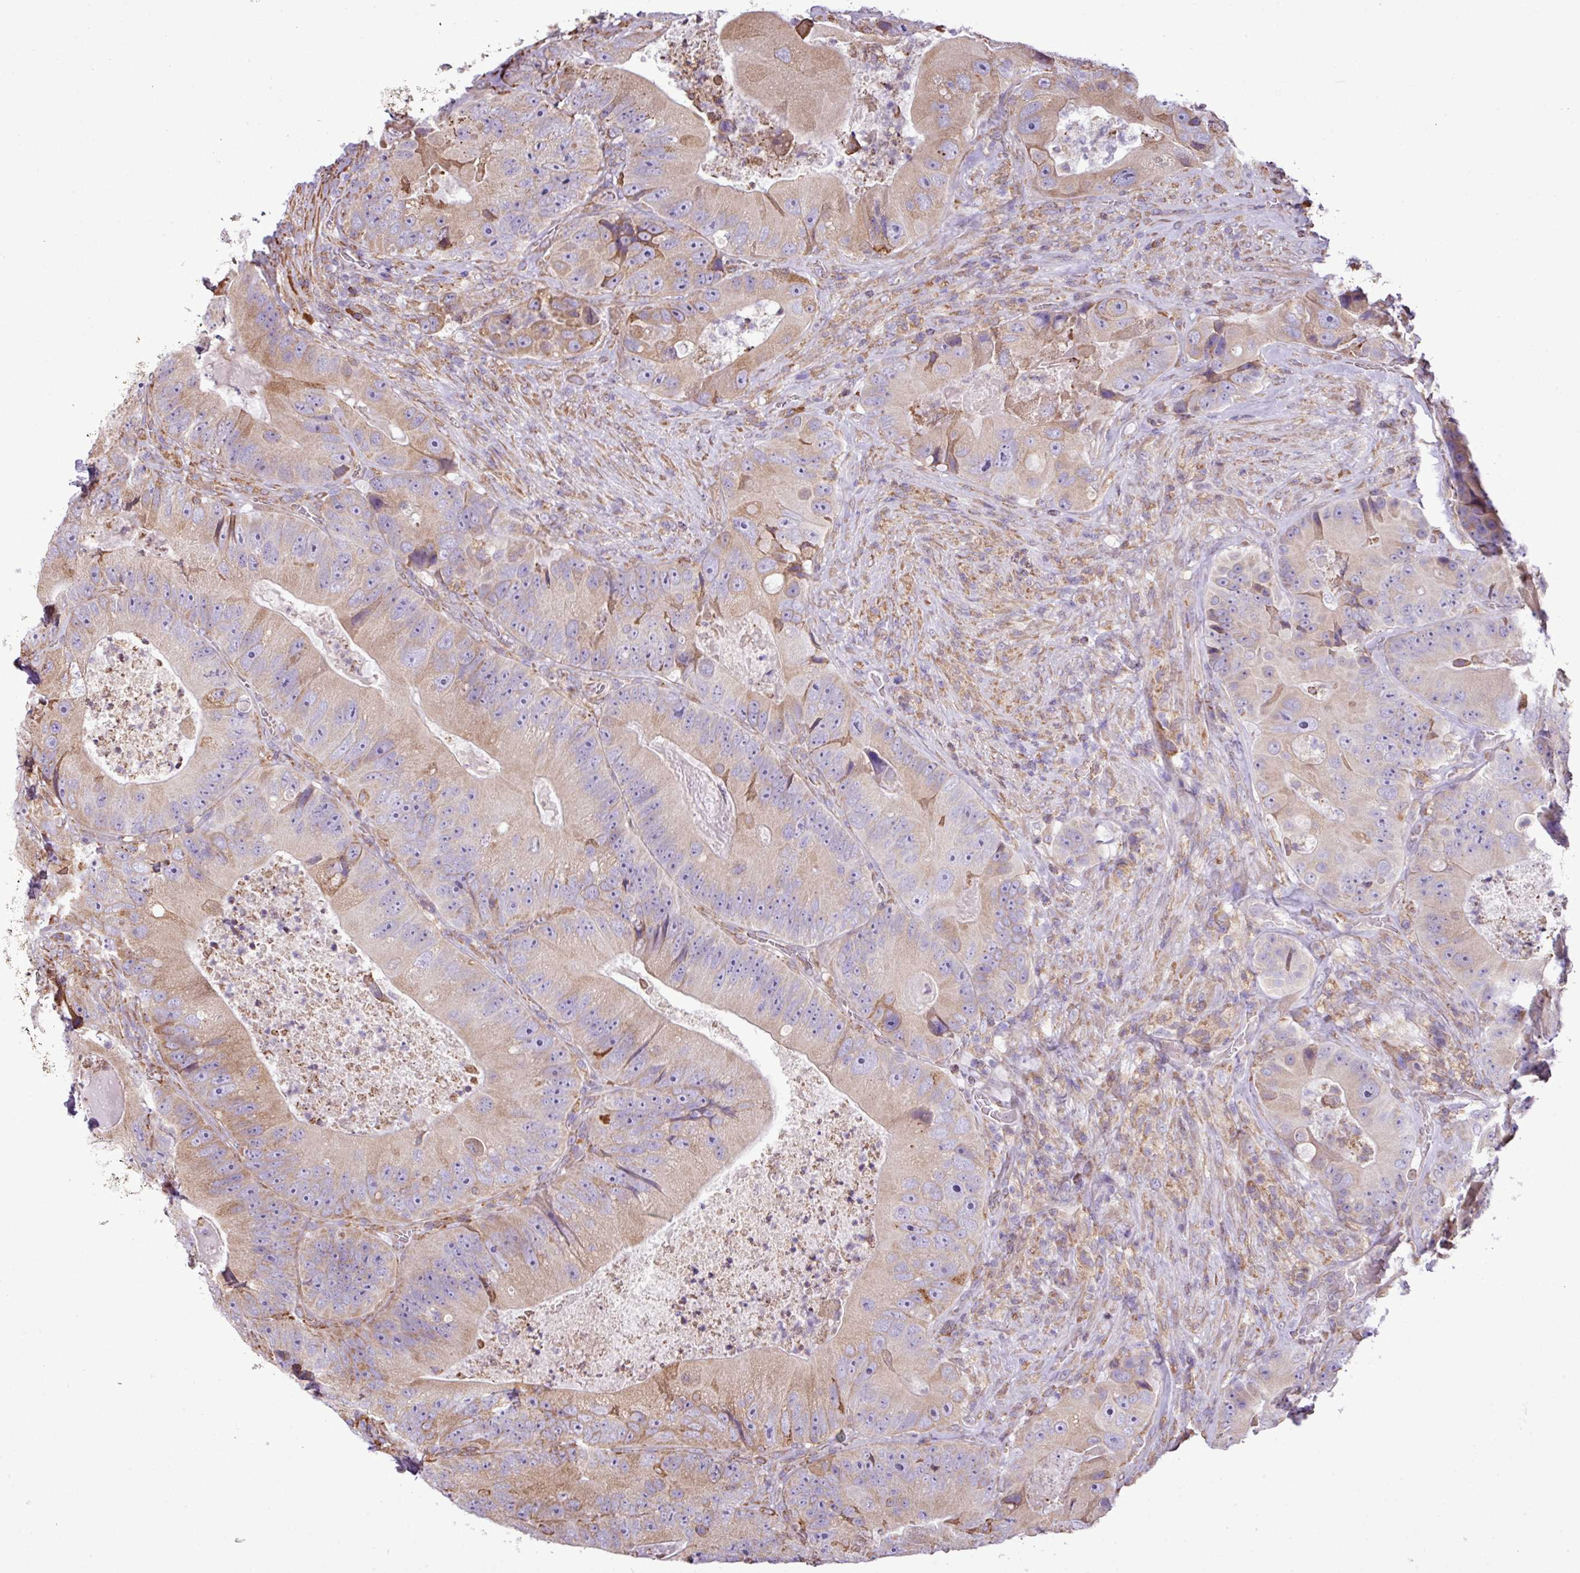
{"staining": {"intensity": "weak", "quantity": "25%-75%", "location": "cytoplasmic/membranous"}, "tissue": "colorectal cancer", "cell_type": "Tumor cells", "image_type": "cancer", "snomed": [{"axis": "morphology", "description": "Adenocarcinoma, NOS"}, {"axis": "topography", "description": "Colon"}], "caption": "Colorectal adenocarcinoma stained for a protein reveals weak cytoplasmic/membranous positivity in tumor cells.", "gene": "ZSCAN5A", "patient": {"sex": "female", "age": 86}}